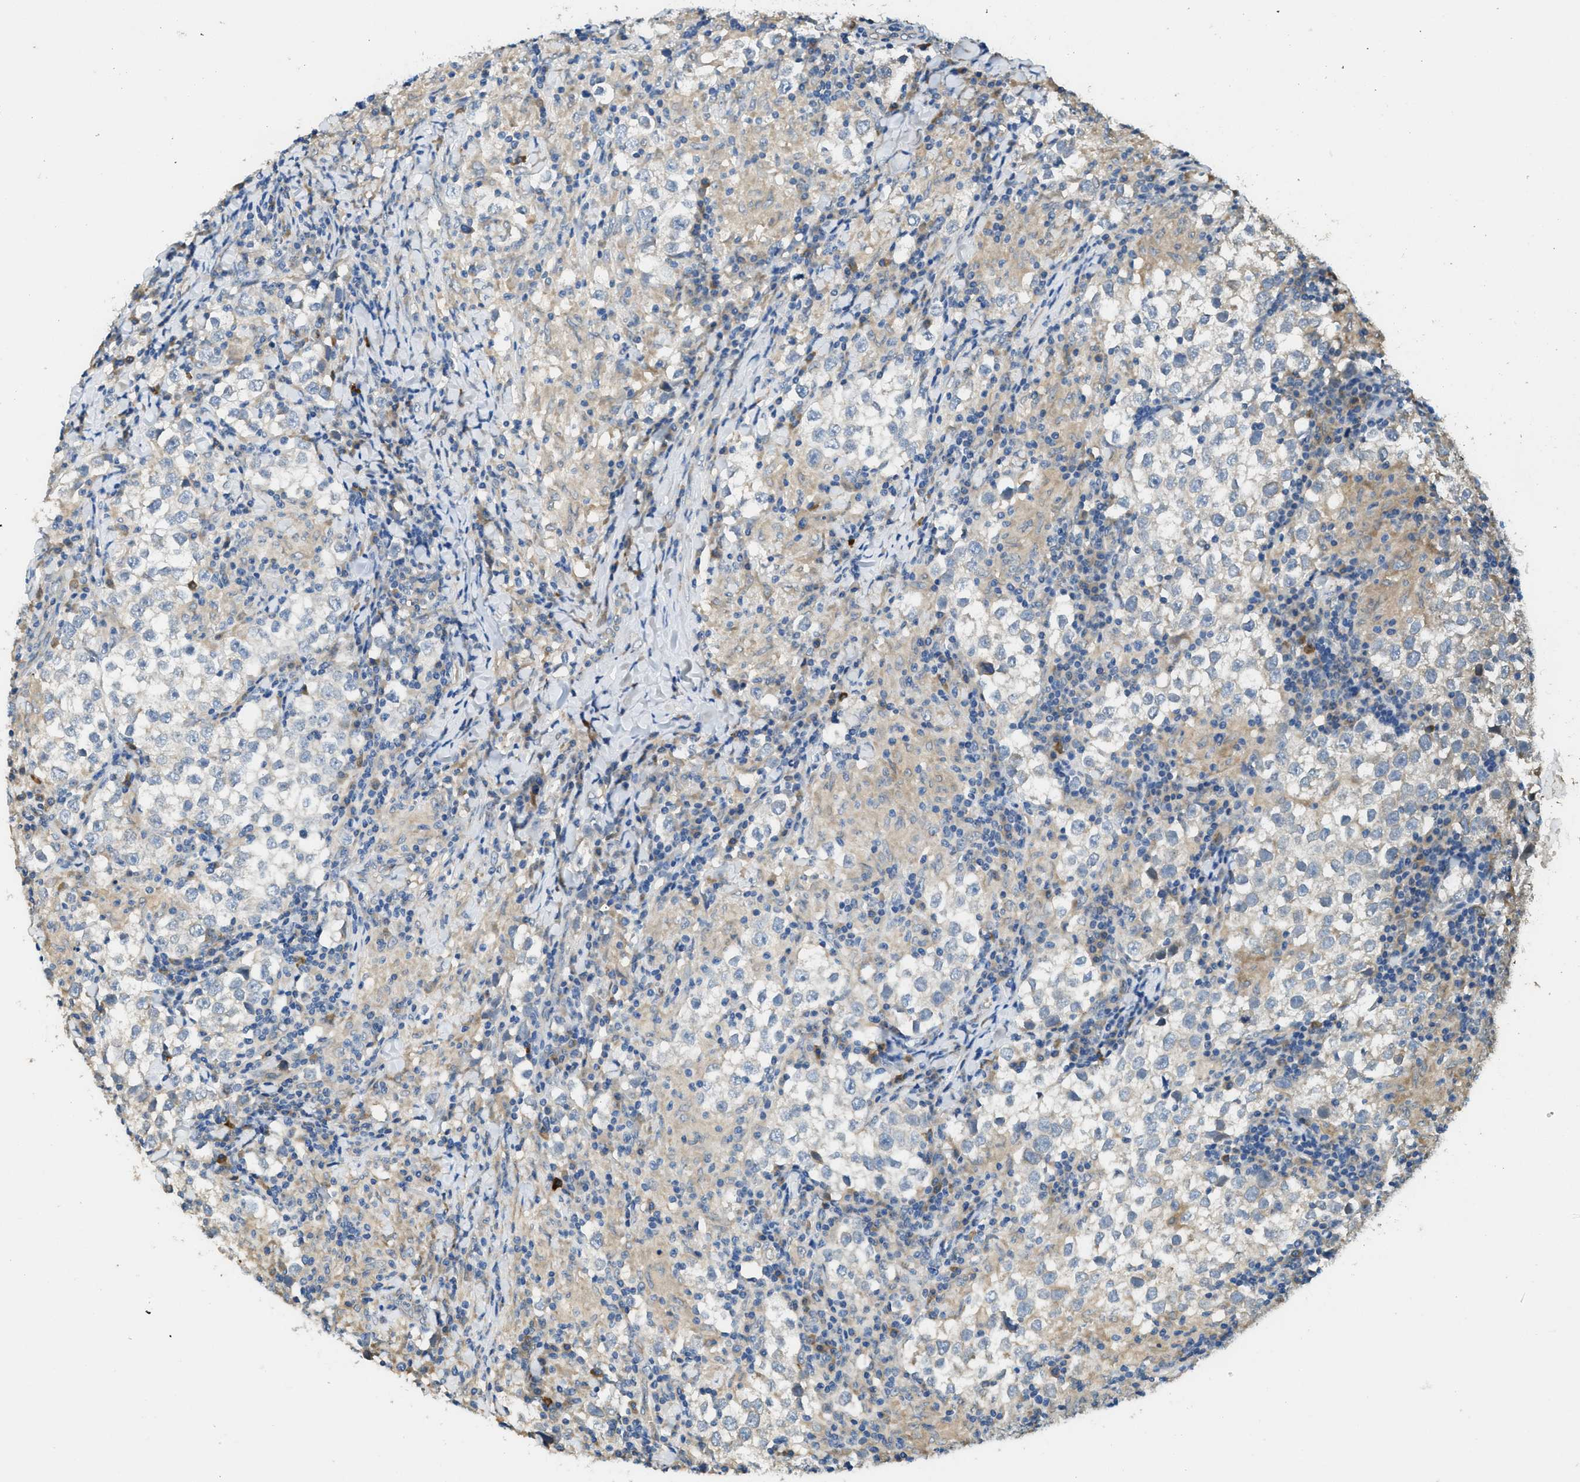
{"staining": {"intensity": "weak", "quantity": "<25%", "location": "cytoplasmic/membranous"}, "tissue": "testis cancer", "cell_type": "Tumor cells", "image_type": "cancer", "snomed": [{"axis": "morphology", "description": "Seminoma, NOS"}, {"axis": "morphology", "description": "Carcinoma, Embryonal, NOS"}, {"axis": "topography", "description": "Testis"}], "caption": "An IHC micrograph of testis cancer (embryonal carcinoma) is shown. There is no staining in tumor cells of testis cancer (embryonal carcinoma). The staining is performed using DAB brown chromogen with nuclei counter-stained in using hematoxylin.", "gene": "RIPK2", "patient": {"sex": "male", "age": 36}}